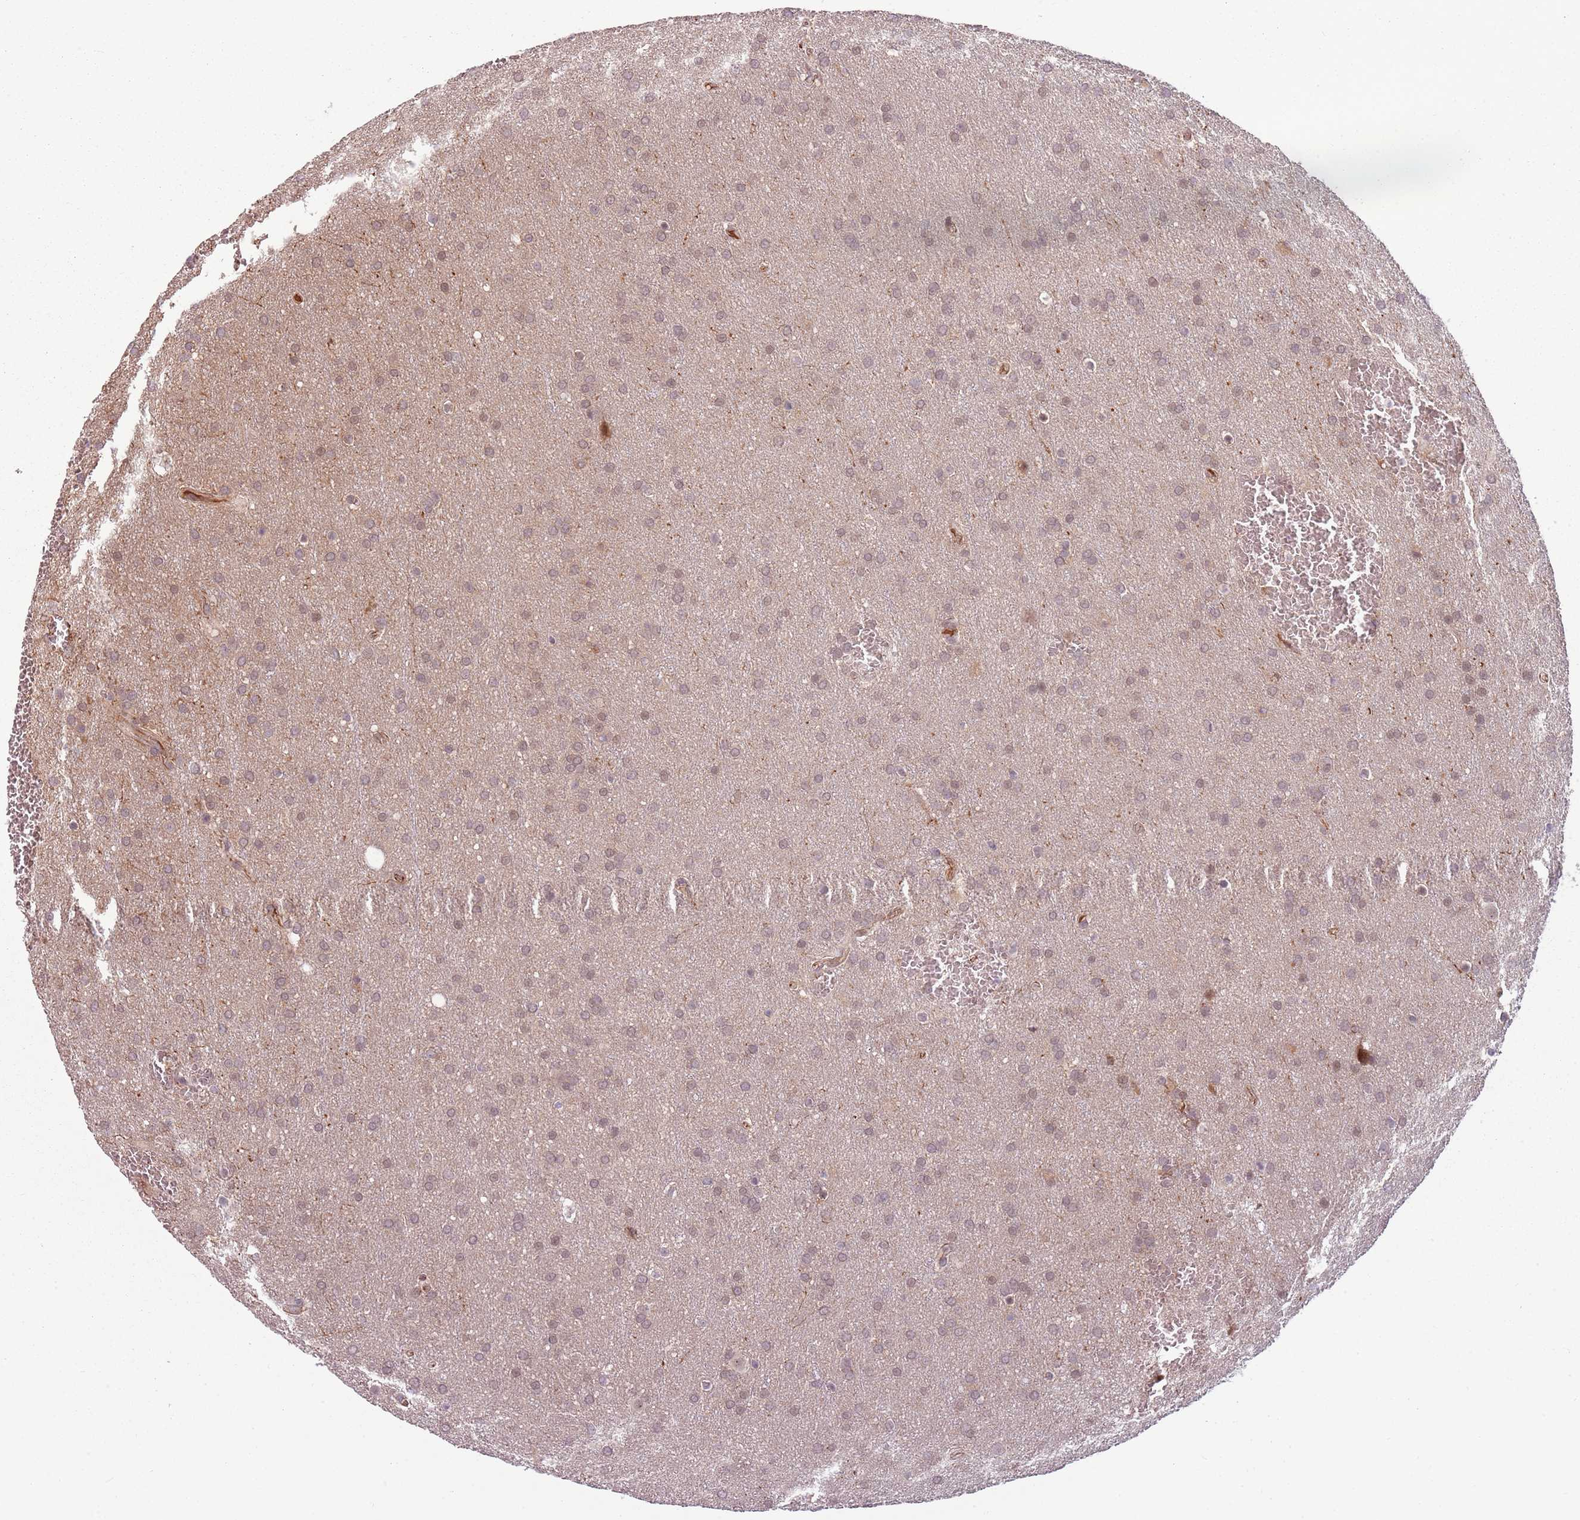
{"staining": {"intensity": "negative", "quantity": "none", "location": "none"}, "tissue": "glioma", "cell_type": "Tumor cells", "image_type": "cancer", "snomed": [{"axis": "morphology", "description": "Glioma, malignant, Low grade"}, {"axis": "topography", "description": "Brain"}], "caption": "IHC of human malignant glioma (low-grade) displays no staining in tumor cells.", "gene": "ADGRG1", "patient": {"sex": "female", "age": 32}}